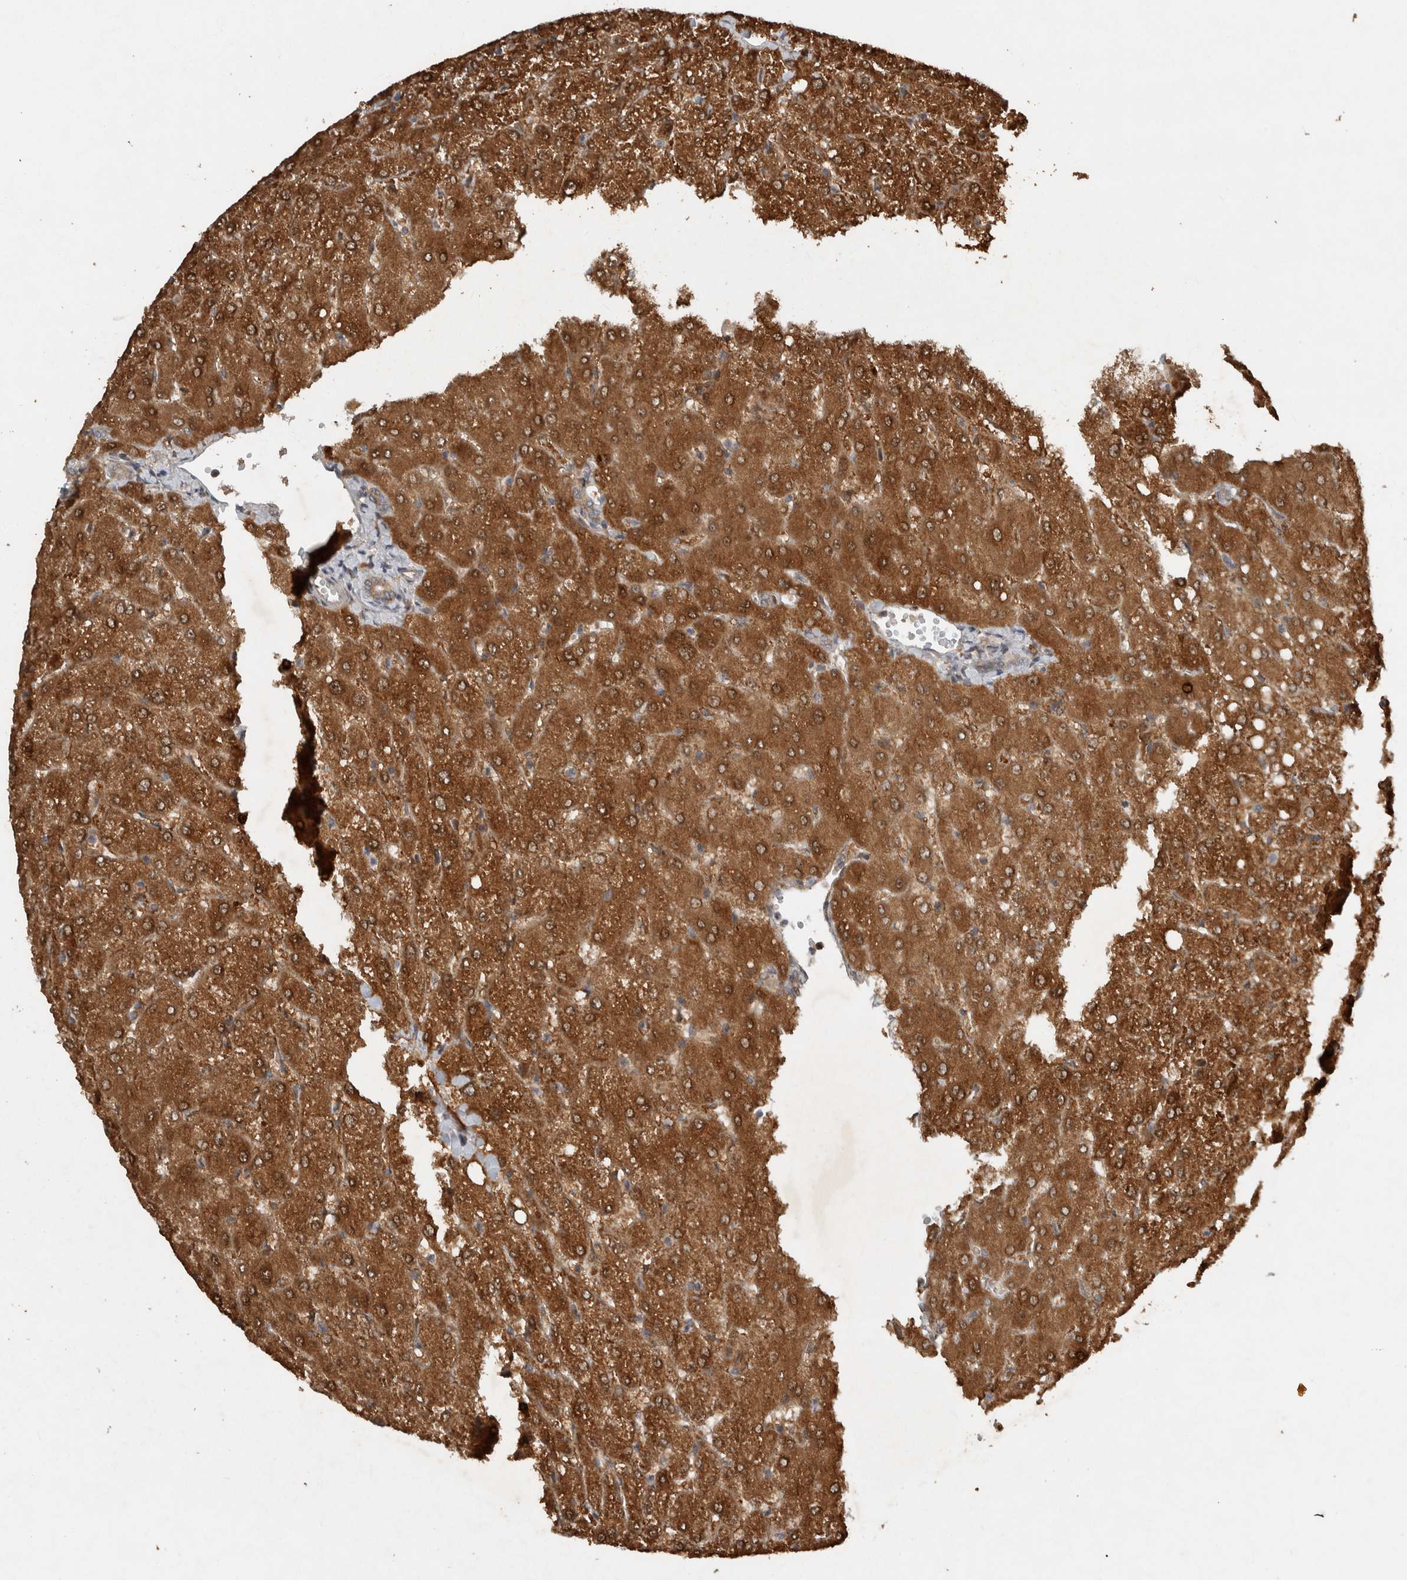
{"staining": {"intensity": "weak", "quantity": ">75%", "location": "cytoplasmic/membranous"}, "tissue": "liver", "cell_type": "Cholangiocytes", "image_type": "normal", "snomed": [{"axis": "morphology", "description": "Normal tissue, NOS"}, {"axis": "topography", "description": "Liver"}], "caption": "DAB (3,3'-diaminobenzidine) immunohistochemical staining of normal liver shows weak cytoplasmic/membranous protein expression in about >75% of cholangiocytes.", "gene": "GPR137B", "patient": {"sex": "female", "age": 54}}